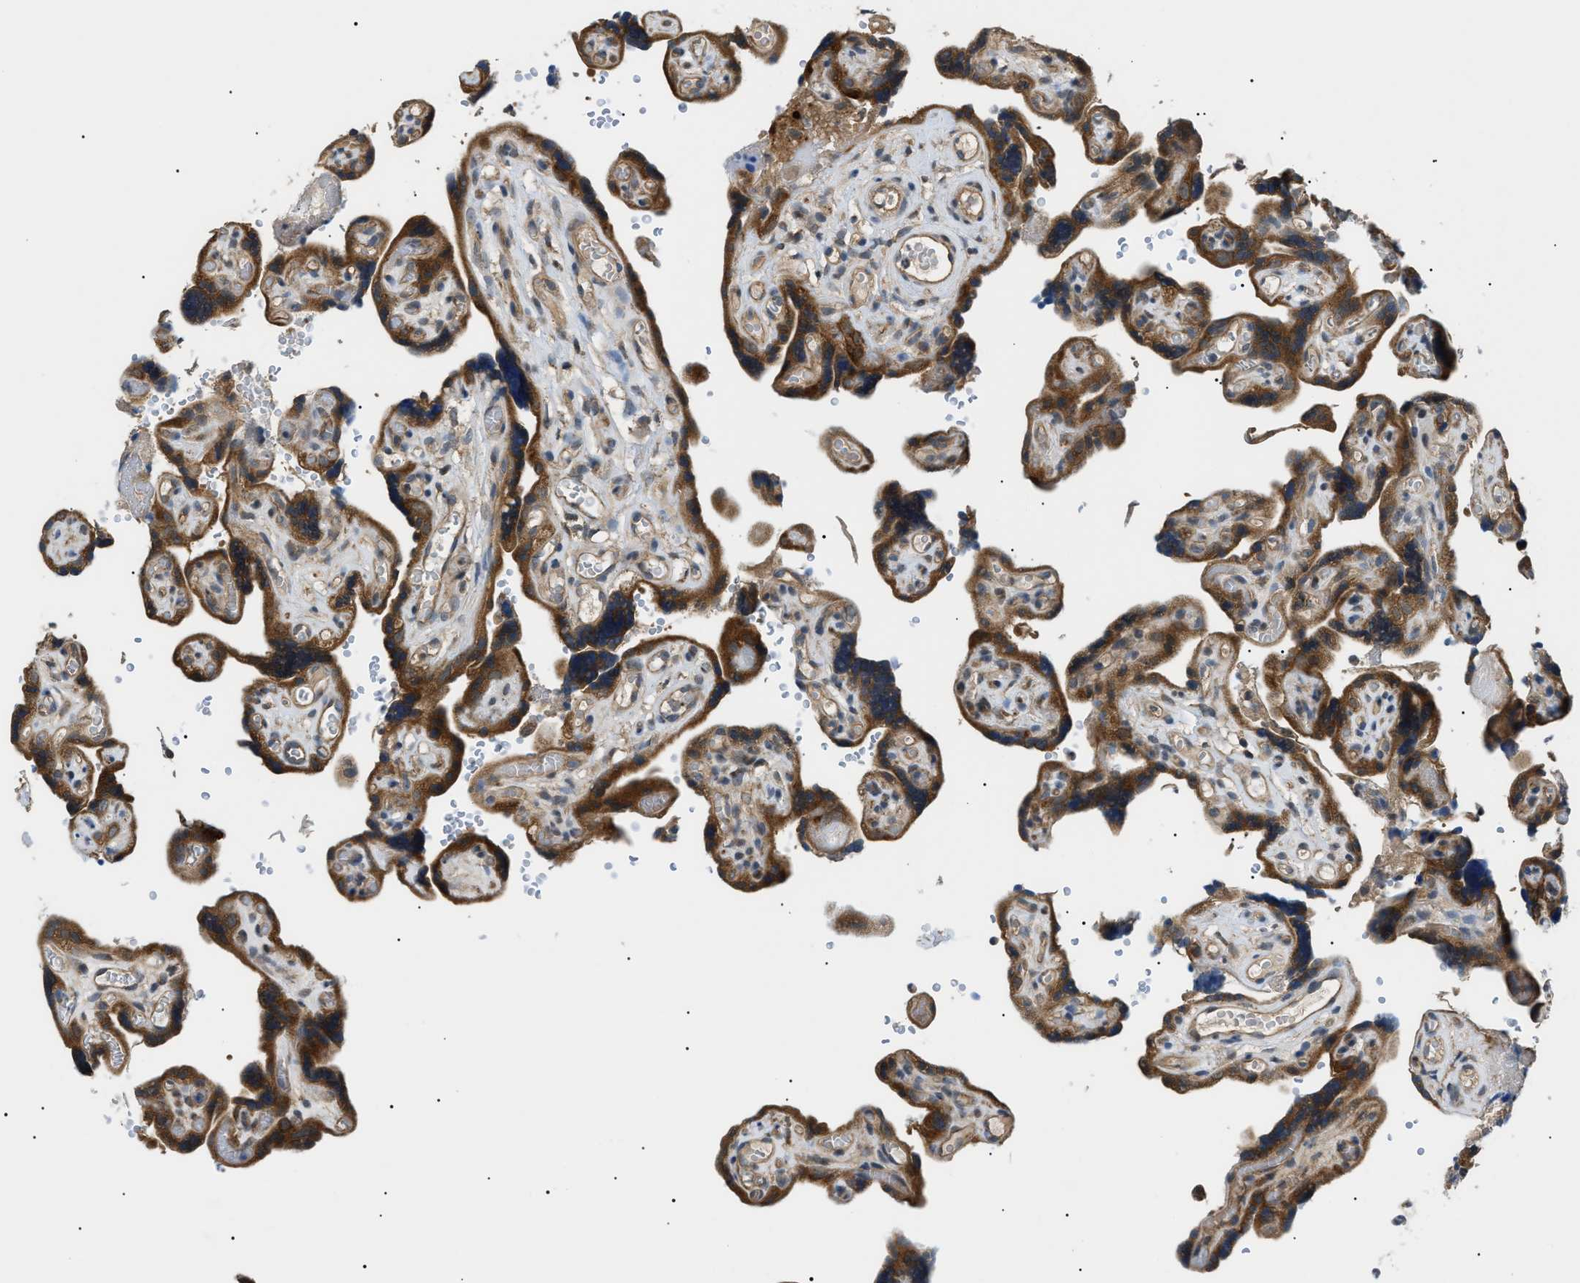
{"staining": {"intensity": "moderate", "quantity": ">75%", "location": "cytoplasmic/membranous"}, "tissue": "placenta", "cell_type": "Decidual cells", "image_type": "normal", "snomed": [{"axis": "morphology", "description": "Normal tissue, NOS"}, {"axis": "topography", "description": "Placenta"}], "caption": "The histopathology image demonstrates a brown stain indicating the presence of a protein in the cytoplasmic/membranous of decidual cells in placenta. (DAB = brown stain, brightfield microscopy at high magnification).", "gene": "SRPK1", "patient": {"sex": "female", "age": 30}}